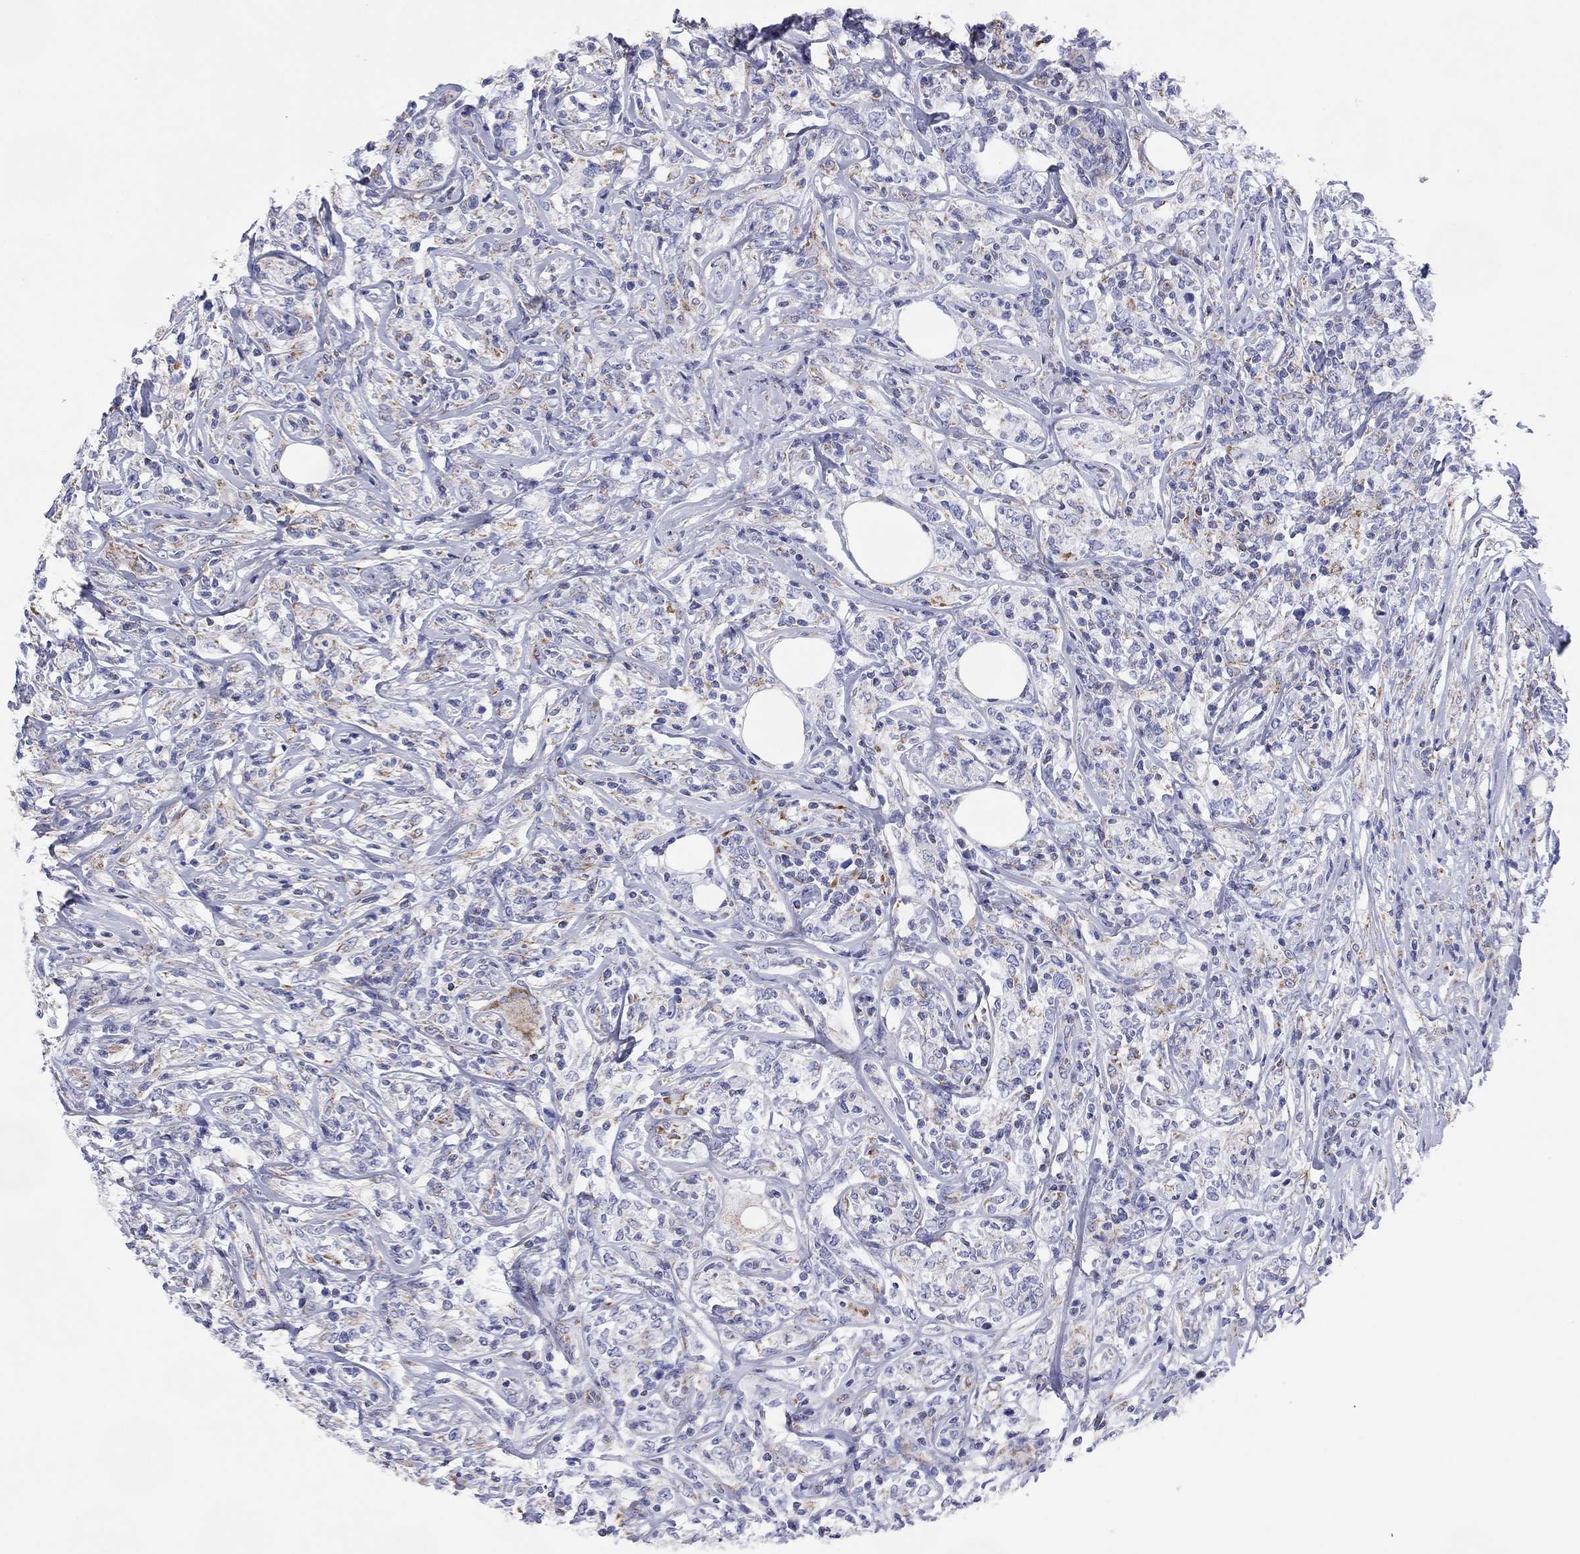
{"staining": {"intensity": "moderate", "quantity": "<25%", "location": "cytoplasmic/membranous"}, "tissue": "lymphoma", "cell_type": "Tumor cells", "image_type": "cancer", "snomed": [{"axis": "morphology", "description": "Malignant lymphoma, non-Hodgkin's type, High grade"}, {"axis": "topography", "description": "Lymph node"}], "caption": "Human malignant lymphoma, non-Hodgkin's type (high-grade) stained for a protein (brown) shows moderate cytoplasmic/membranous positive positivity in about <25% of tumor cells.", "gene": "MGST3", "patient": {"sex": "female", "age": 84}}